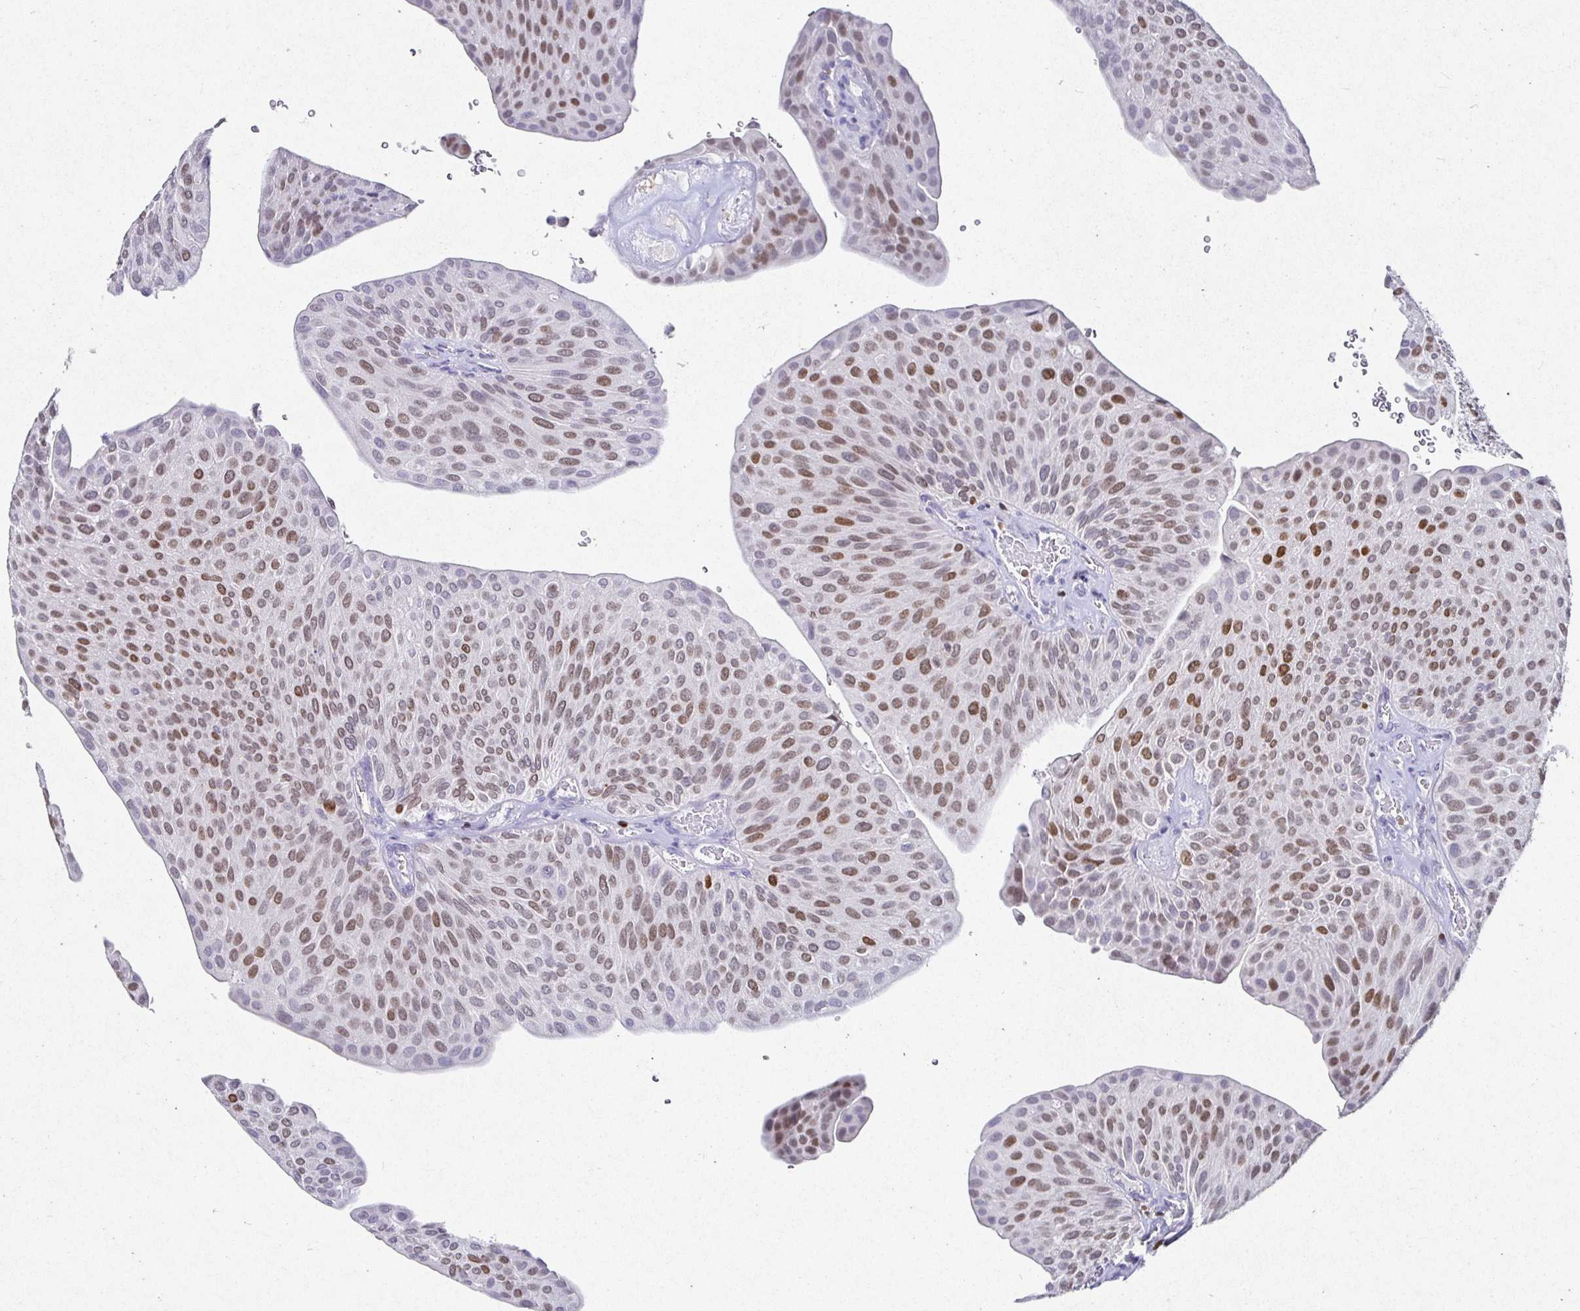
{"staining": {"intensity": "moderate", "quantity": ">75%", "location": "nuclear"}, "tissue": "urothelial cancer", "cell_type": "Tumor cells", "image_type": "cancer", "snomed": [{"axis": "morphology", "description": "Urothelial carcinoma, NOS"}, {"axis": "topography", "description": "Urinary bladder"}], "caption": "DAB (3,3'-diaminobenzidine) immunohistochemical staining of human urothelial cancer displays moderate nuclear protein staining in approximately >75% of tumor cells.", "gene": "SATB1", "patient": {"sex": "male", "age": 67}}